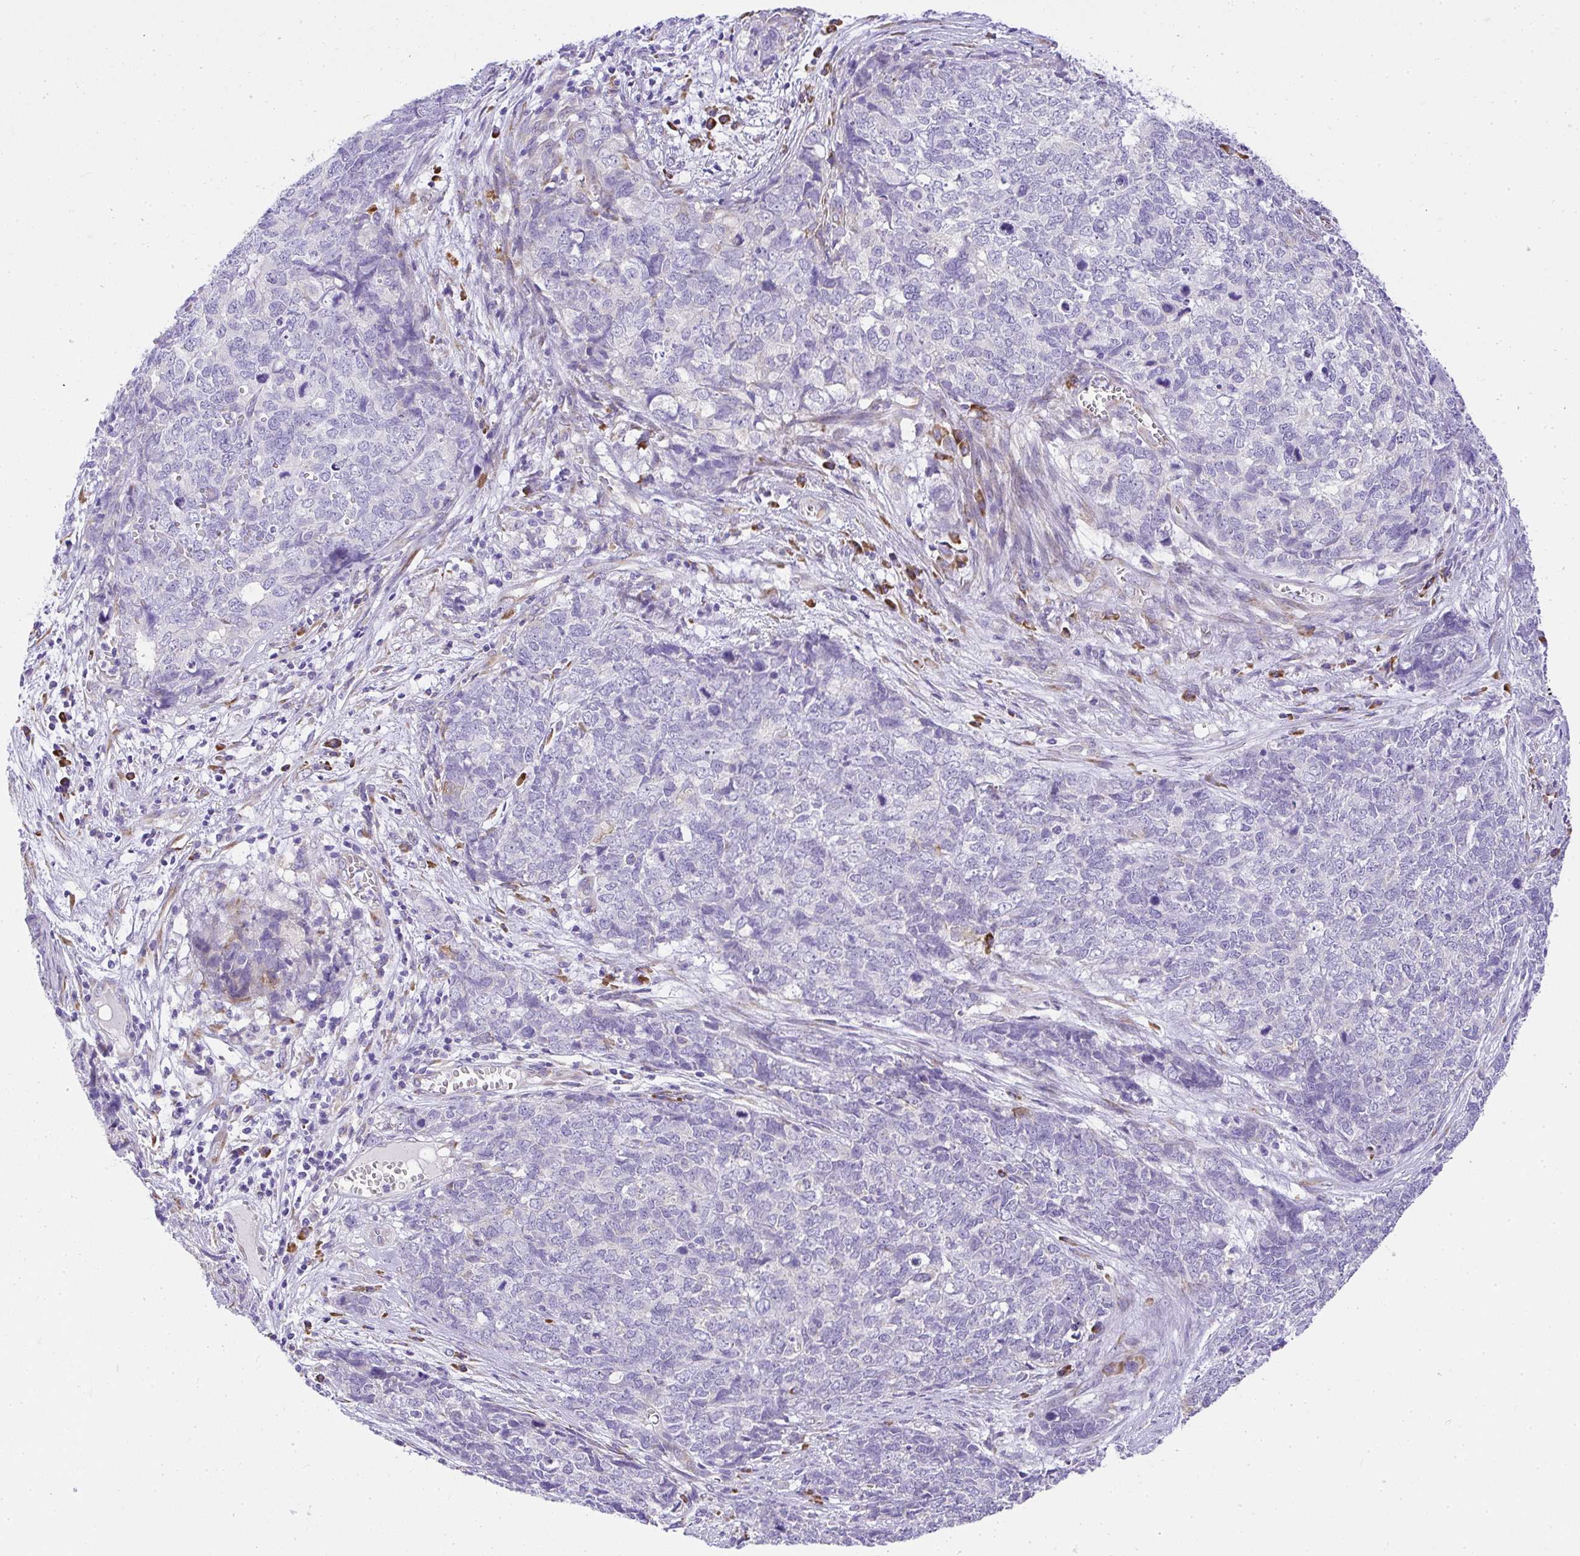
{"staining": {"intensity": "negative", "quantity": "none", "location": "none"}, "tissue": "cervical cancer", "cell_type": "Tumor cells", "image_type": "cancer", "snomed": [{"axis": "morphology", "description": "Adenocarcinoma, NOS"}, {"axis": "topography", "description": "Cervix"}], "caption": "The immunohistochemistry (IHC) histopathology image has no significant staining in tumor cells of adenocarcinoma (cervical) tissue. The staining is performed using DAB (3,3'-diaminobenzidine) brown chromogen with nuclei counter-stained in using hematoxylin.", "gene": "ADRA2C", "patient": {"sex": "female", "age": 63}}